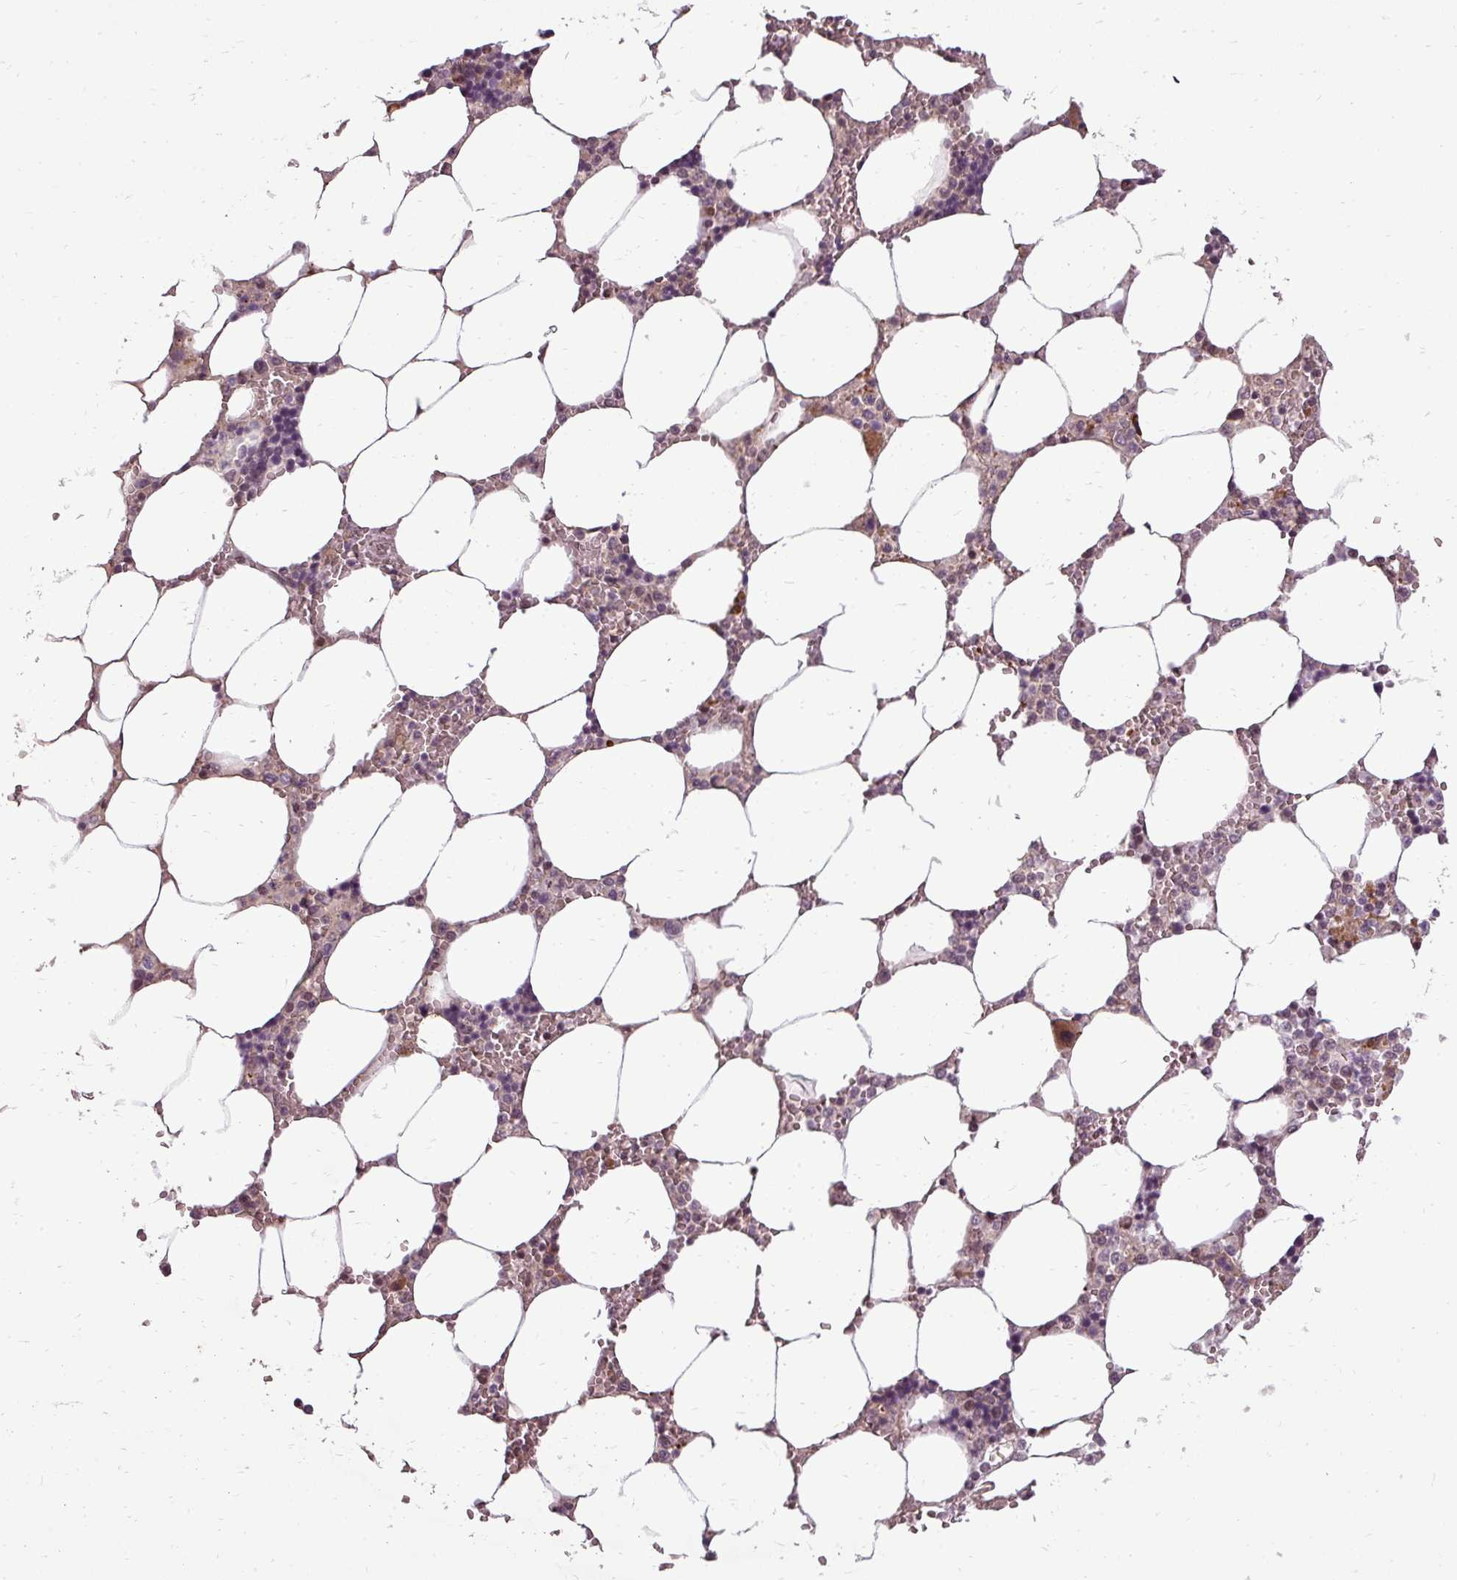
{"staining": {"intensity": "strong", "quantity": "<25%", "location": "cytoplasmic/membranous,nuclear"}, "tissue": "bone marrow", "cell_type": "Hematopoietic cells", "image_type": "normal", "snomed": [{"axis": "morphology", "description": "Normal tissue, NOS"}, {"axis": "topography", "description": "Bone marrow"}], "caption": "A histopathology image showing strong cytoplasmic/membranous,nuclear expression in approximately <25% of hematopoietic cells in unremarkable bone marrow, as visualized by brown immunohistochemical staining.", "gene": "BCAS3", "patient": {"sex": "male", "age": 64}}